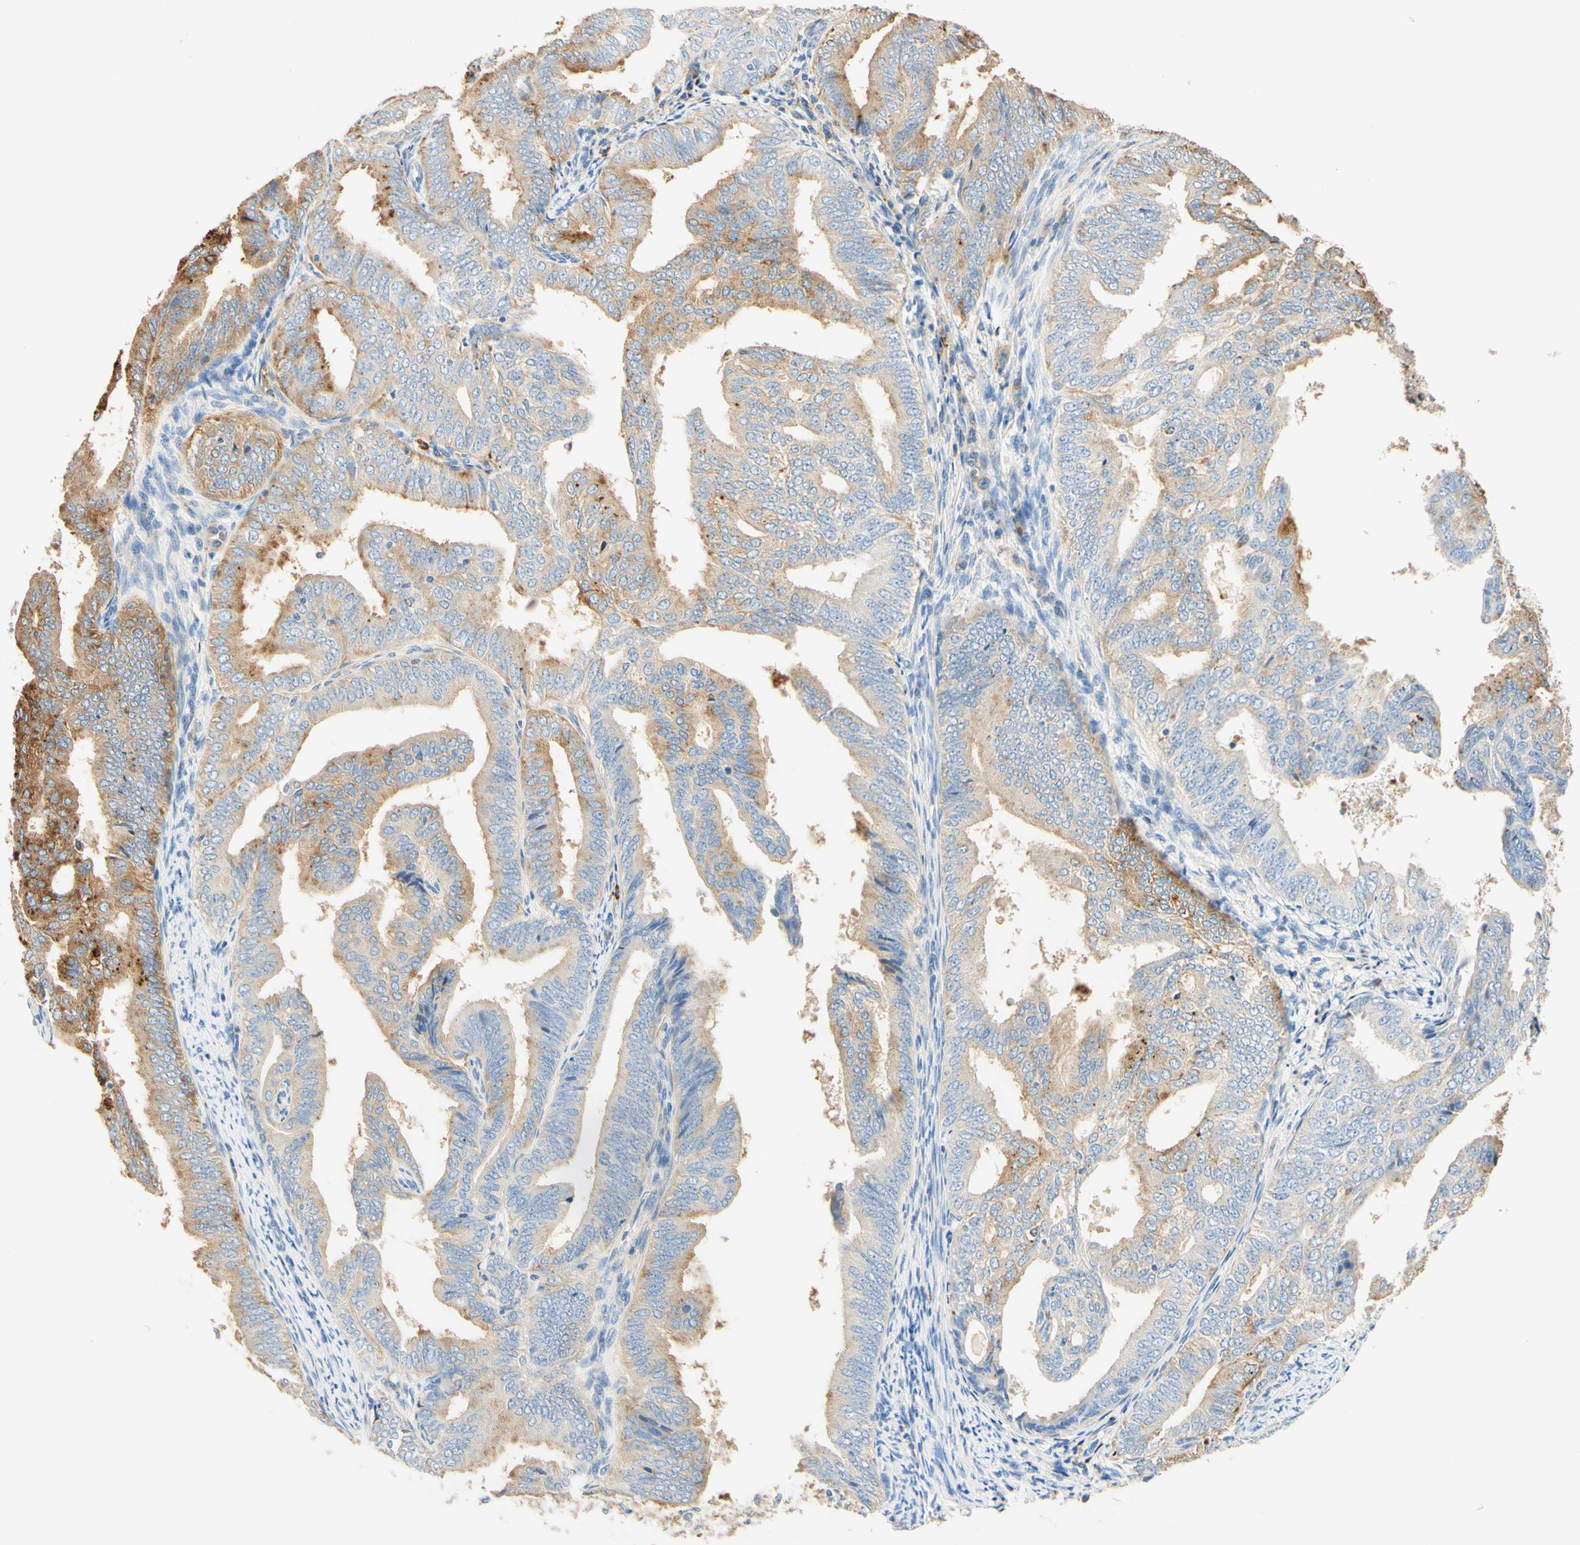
{"staining": {"intensity": "weak", "quantity": "25%-75%", "location": "cytoplasmic/membranous"}, "tissue": "endometrial cancer", "cell_type": "Tumor cells", "image_type": "cancer", "snomed": [{"axis": "morphology", "description": "Adenocarcinoma, NOS"}, {"axis": "topography", "description": "Endometrium"}], "caption": "Weak cytoplasmic/membranous protein positivity is seen in about 25%-75% of tumor cells in endometrial adenocarcinoma.", "gene": "CD63", "patient": {"sex": "female", "age": 58}}